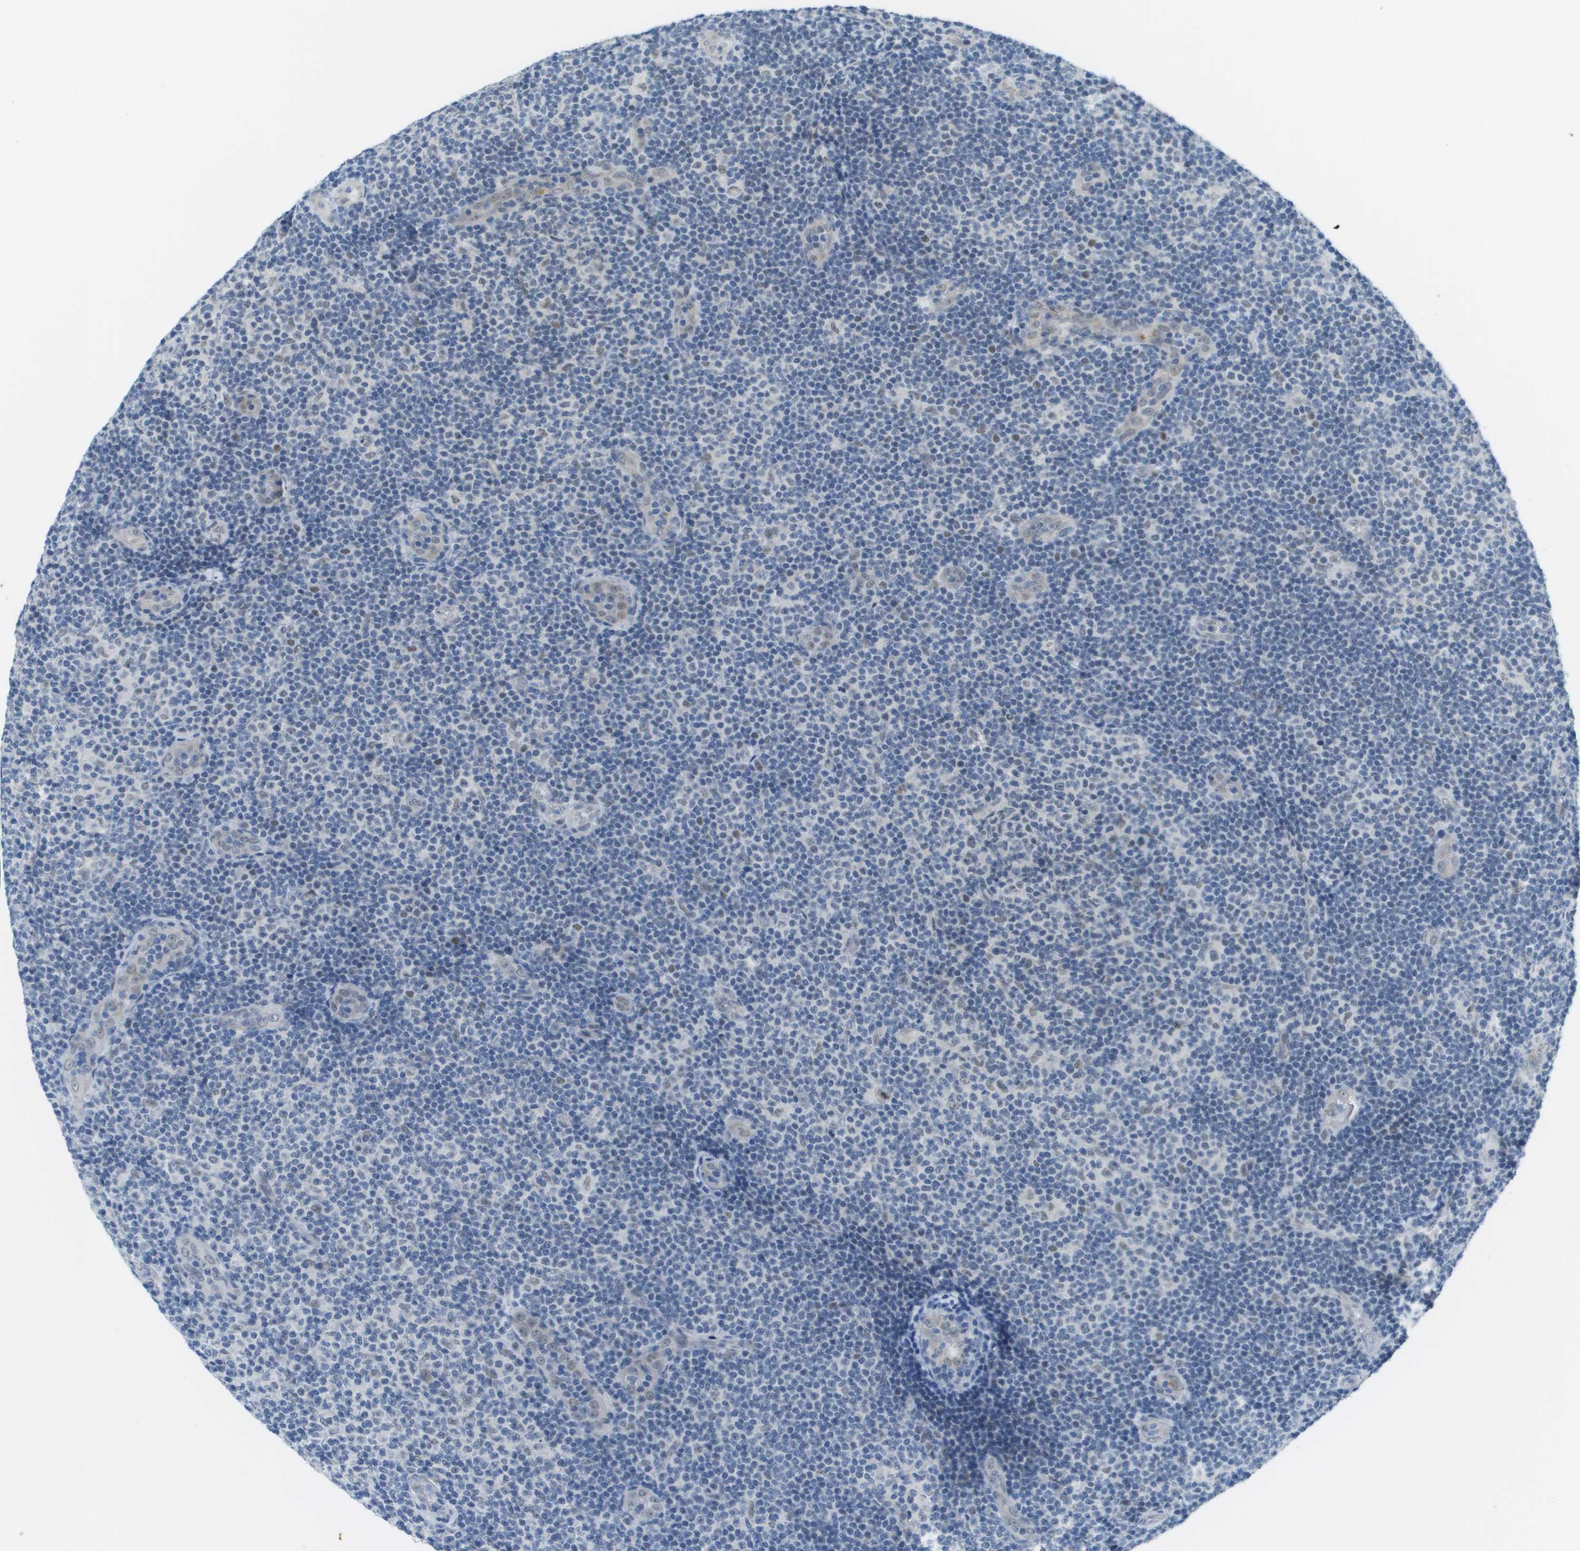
{"staining": {"intensity": "moderate", "quantity": "<25%", "location": "nuclear"}, "tissue": "lymphoma", "cell_type": "Tumor cells", "image_type": "cancer", "snomed": [{"axis": "morphology", "description": "Malignant lymphoma, non-Hodgkin's type, Low grade"}, {"axis": "topography", "description": "Lymph node"}], "caption": "IHC staining of lymphoma, which demonstrates low levels of moderate nuclear staining in approximately <25% of tumor cells indicating moderate nuclear protein positivity. The staining was performed using DAB (brown) for protein detection and nuclei were counterstained in hematoxylin (blue).", "gene": "ARID1B", "patient": {"sex": "male", "age": 83}}